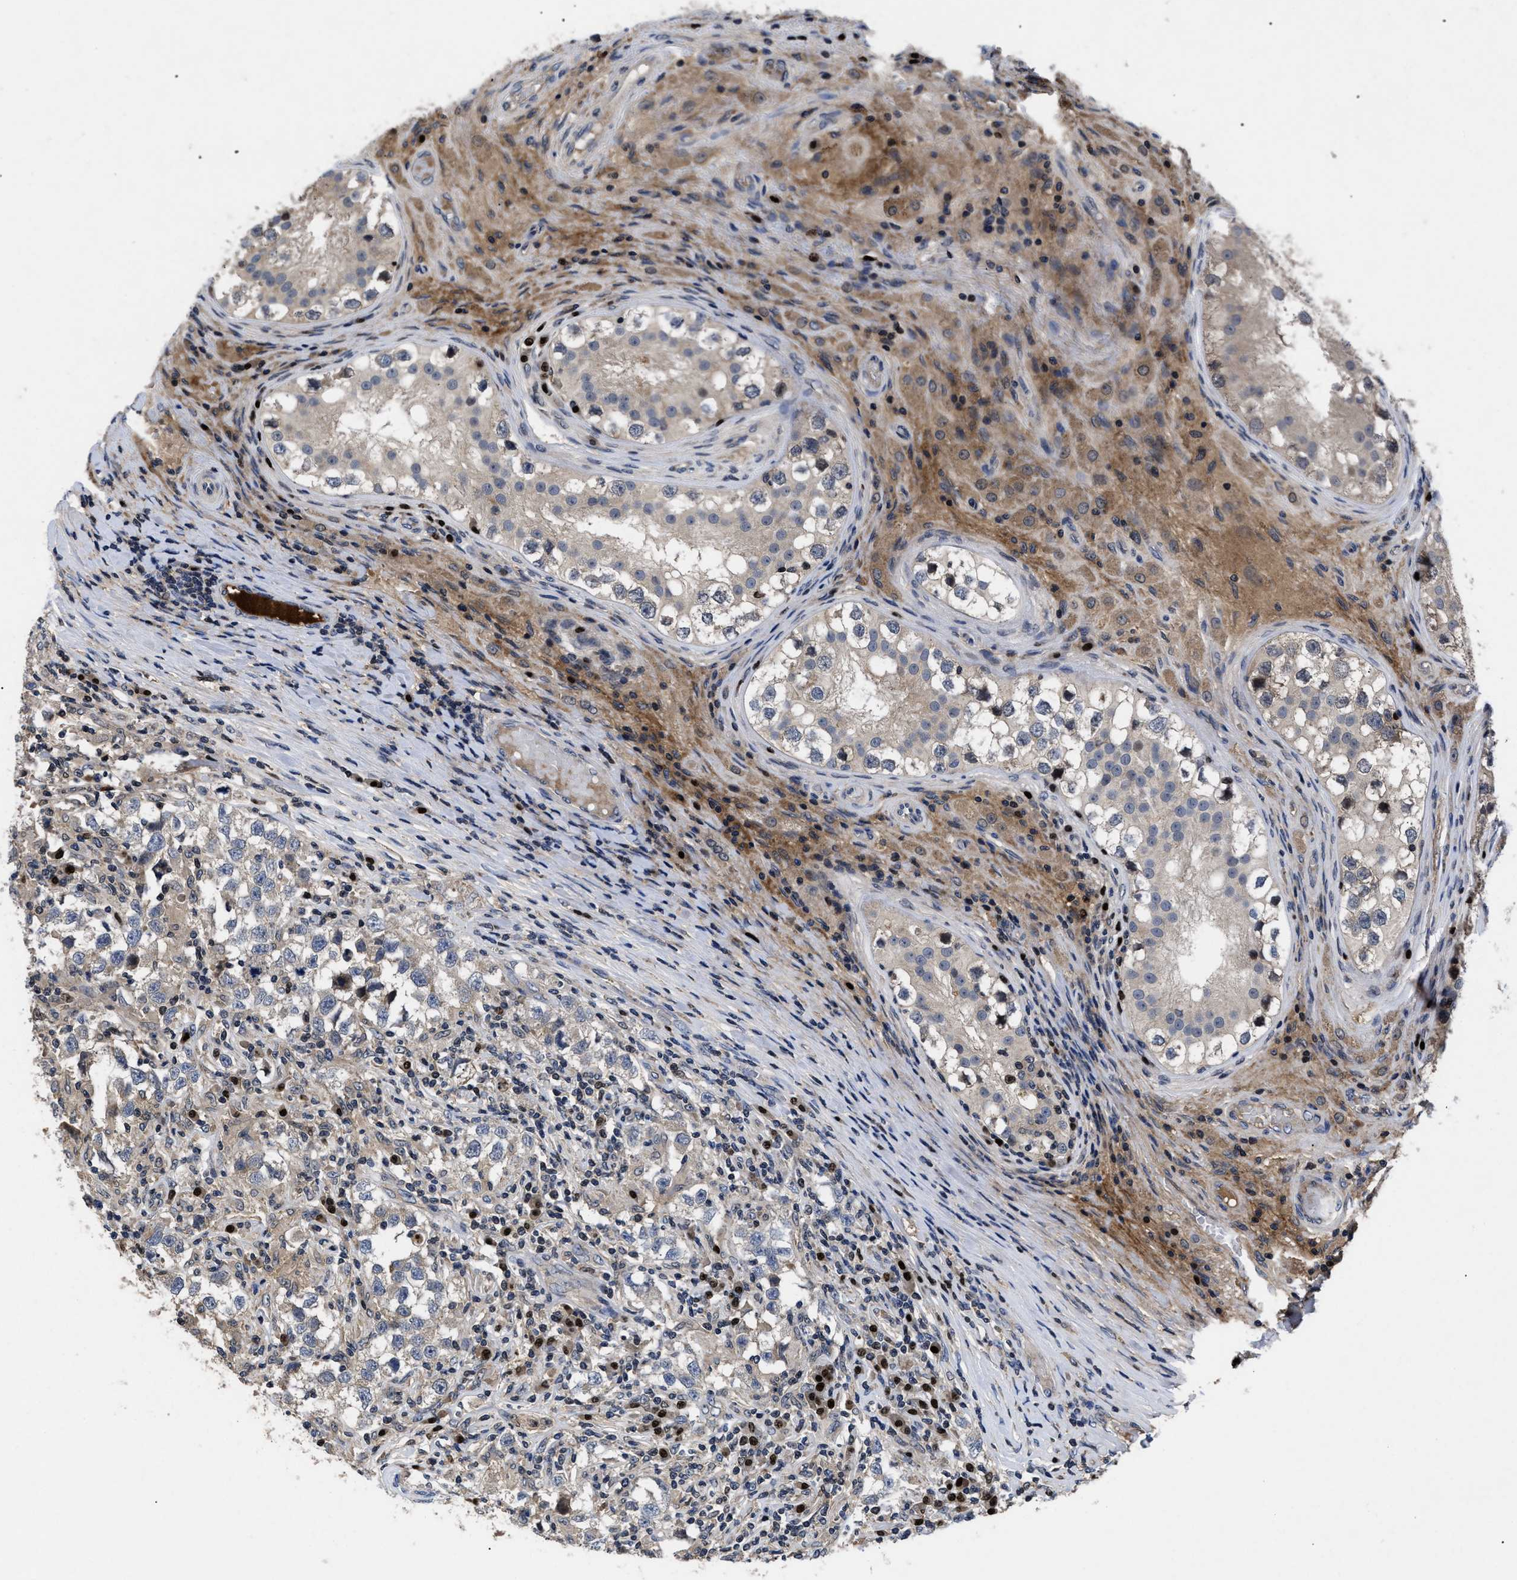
{"staining": {"intensity": "weak", "quantity": "<25%", "location": "cytoplasmic/membranous"}, "tissue": "testis cancer", "cell_type": "Tumor cells", "image_type": "cancer", "snomed": [{"axis": "morphology", "description": "Carcinoma, Embryonal, NOS"}, {"axis": "topography", "description": "Testis"}], "caption": "DAB (3,3'-diaminobenzidine) immunohistochemical staining of human embryonal carcinoma (testis) exhibits no significant positivity in tumor cells.", "gene": "FAM200A", "patient": {"sex": "male", "age": 21}}